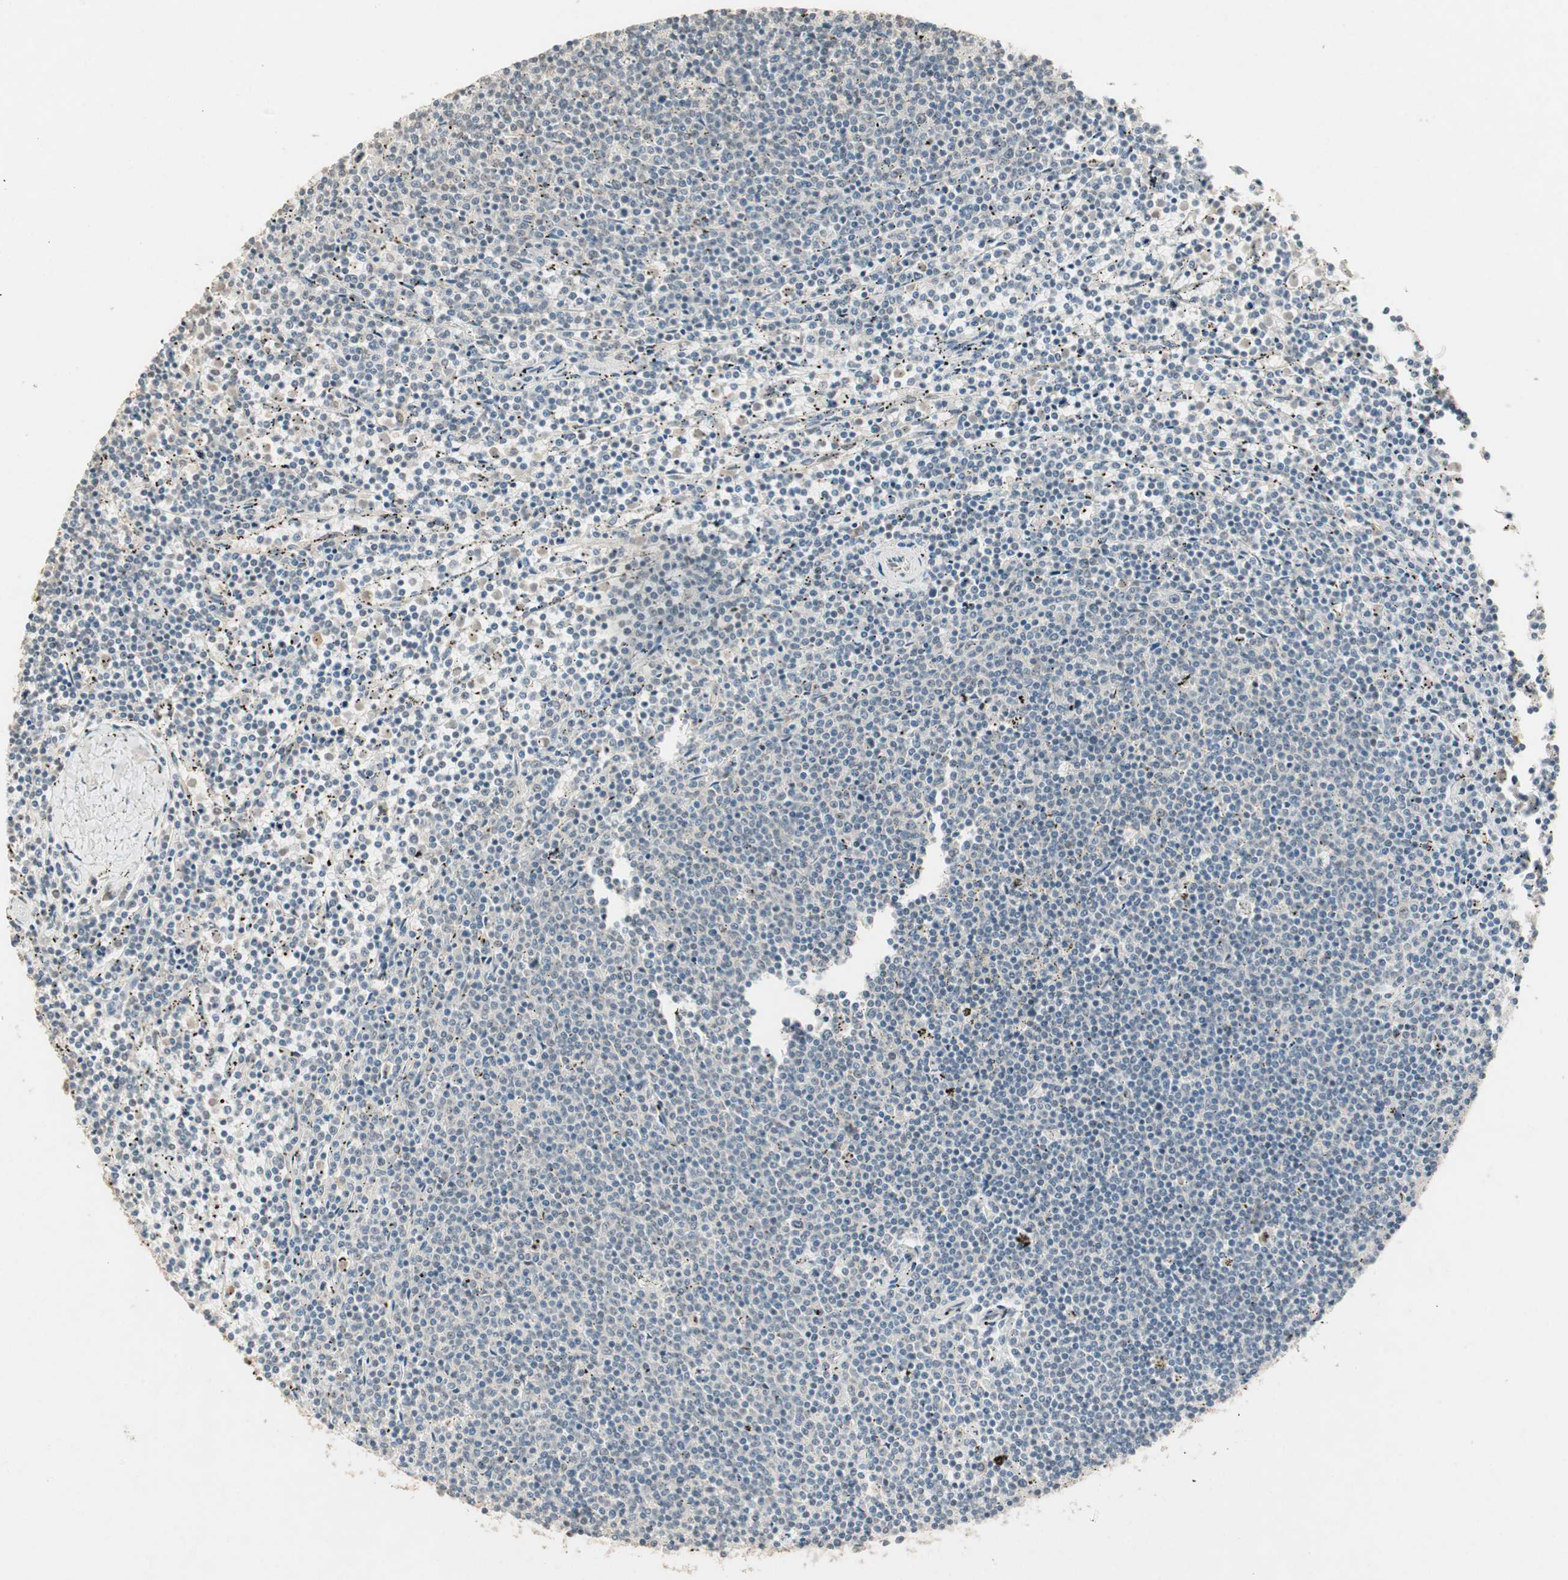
{"staining": {"intensity": "negative", "quantity": "none", "location": "none"}, "tissue": "lymphoma", "cell_type": "Tumor cells", "image_type": "cancer", "snomed": [{"axis": "morphology", "description": "Malignant lymphoma, non-Hodgkin's type, Low grade"}, {"axis": "topography", "description": "Spleen"}], "caption": "Tumor cells are negative for brown protein staining in lymphoma. The staining was performed using DAB to visualize the protein expression in brown, while the nuclei were stained in blue with hematoxylin (Magnification: 20x).", "gene": "ETV4", "patient": {"sex": "female", "age": 50}}